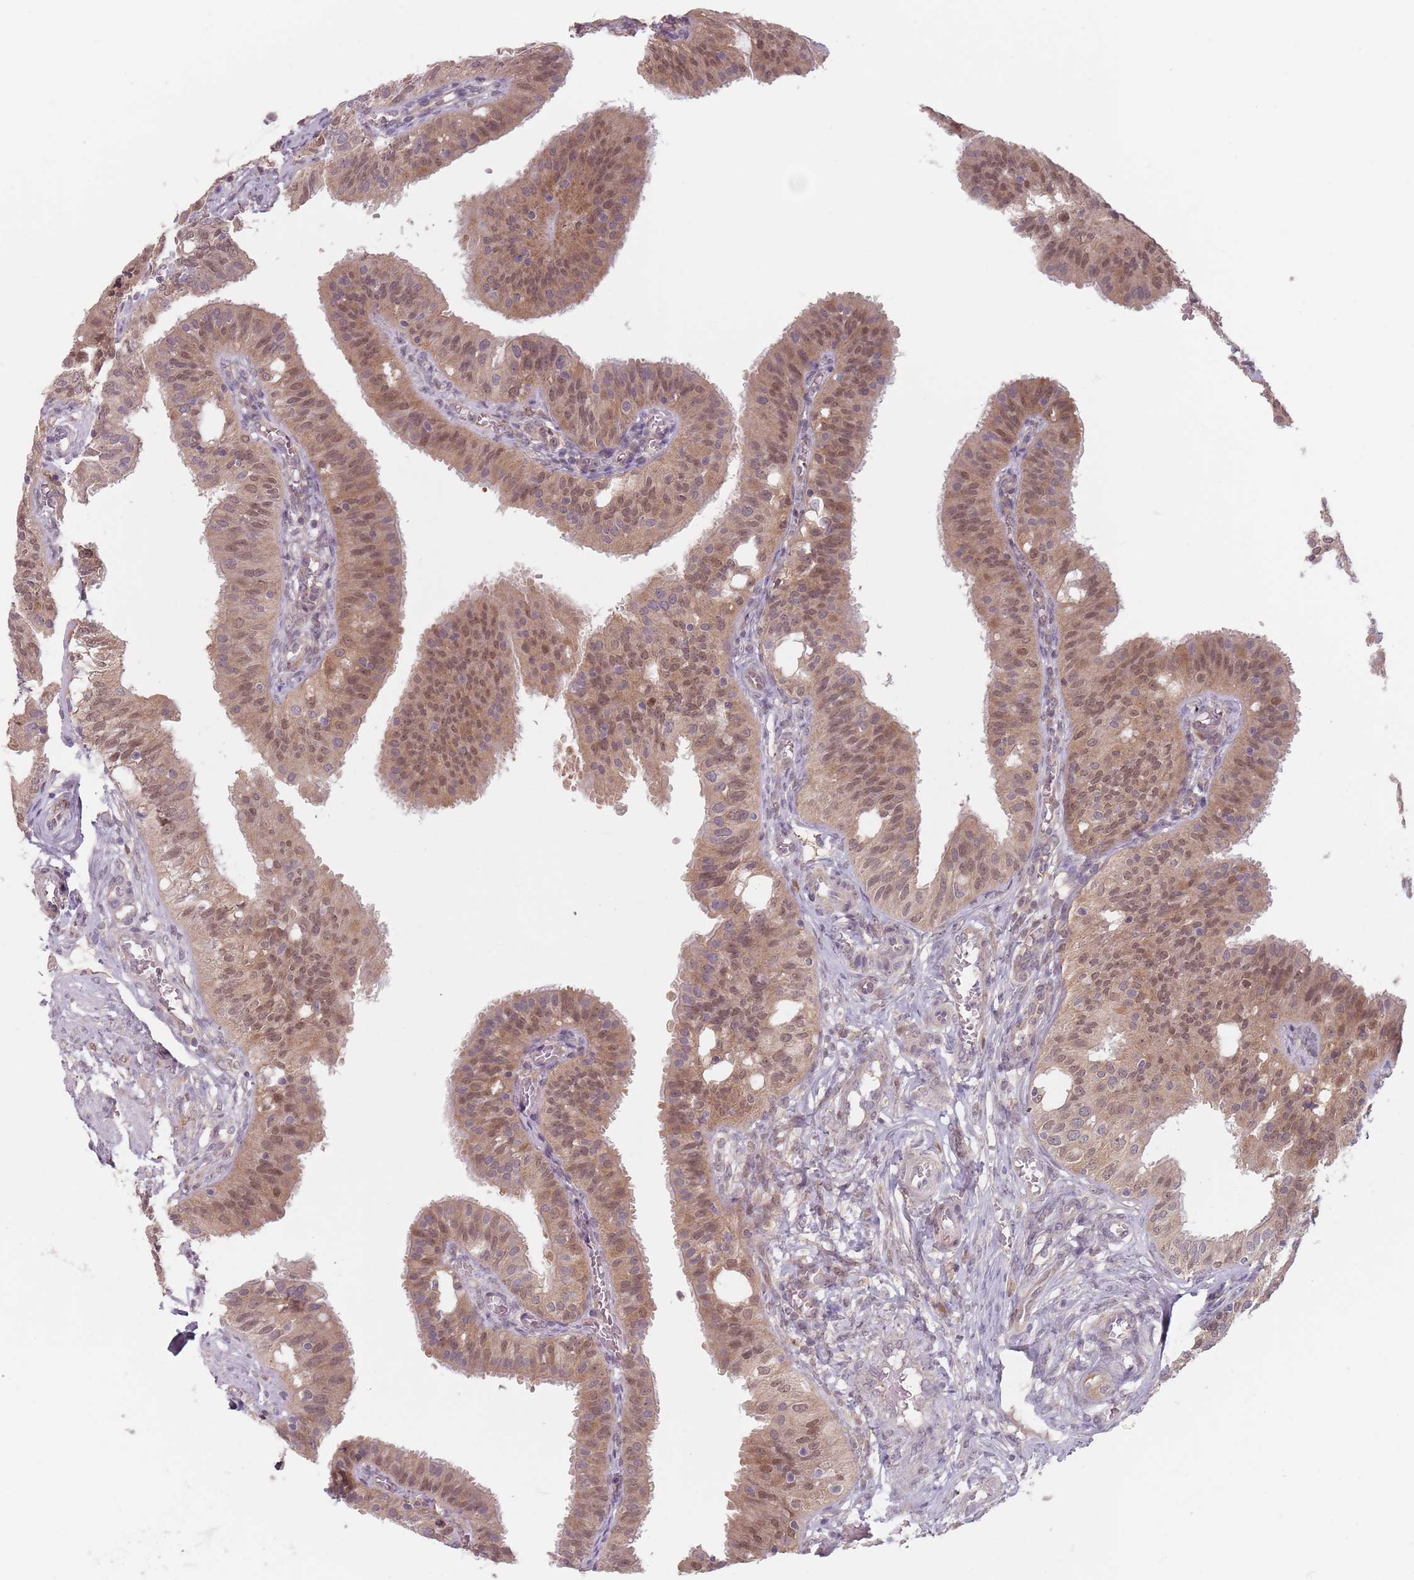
{"staining": {"intensity": "moderate", "quantity": ">75%", "location": "cytoplasmic/membranous,nuclear"}, "tissue": "fallopian tube", "cell_type": "Glandular cells", "image_type": "normal", "snomed": [{"axis": "morphology", "description": "Normal tissue, NOS"}, {"axis": "topography", "description": "Fallopian tube"}, {"axis": "topography", "description": "Ovary"}], "caption": "Immunohistochemical staining of benign fallopian tube exhibits moderate cytoplasmic/membranous,nuclear protein positivity in about >75% of glandular cells.", "gene": "NAXE", "patient": {"sex": "female", "age": 42}}